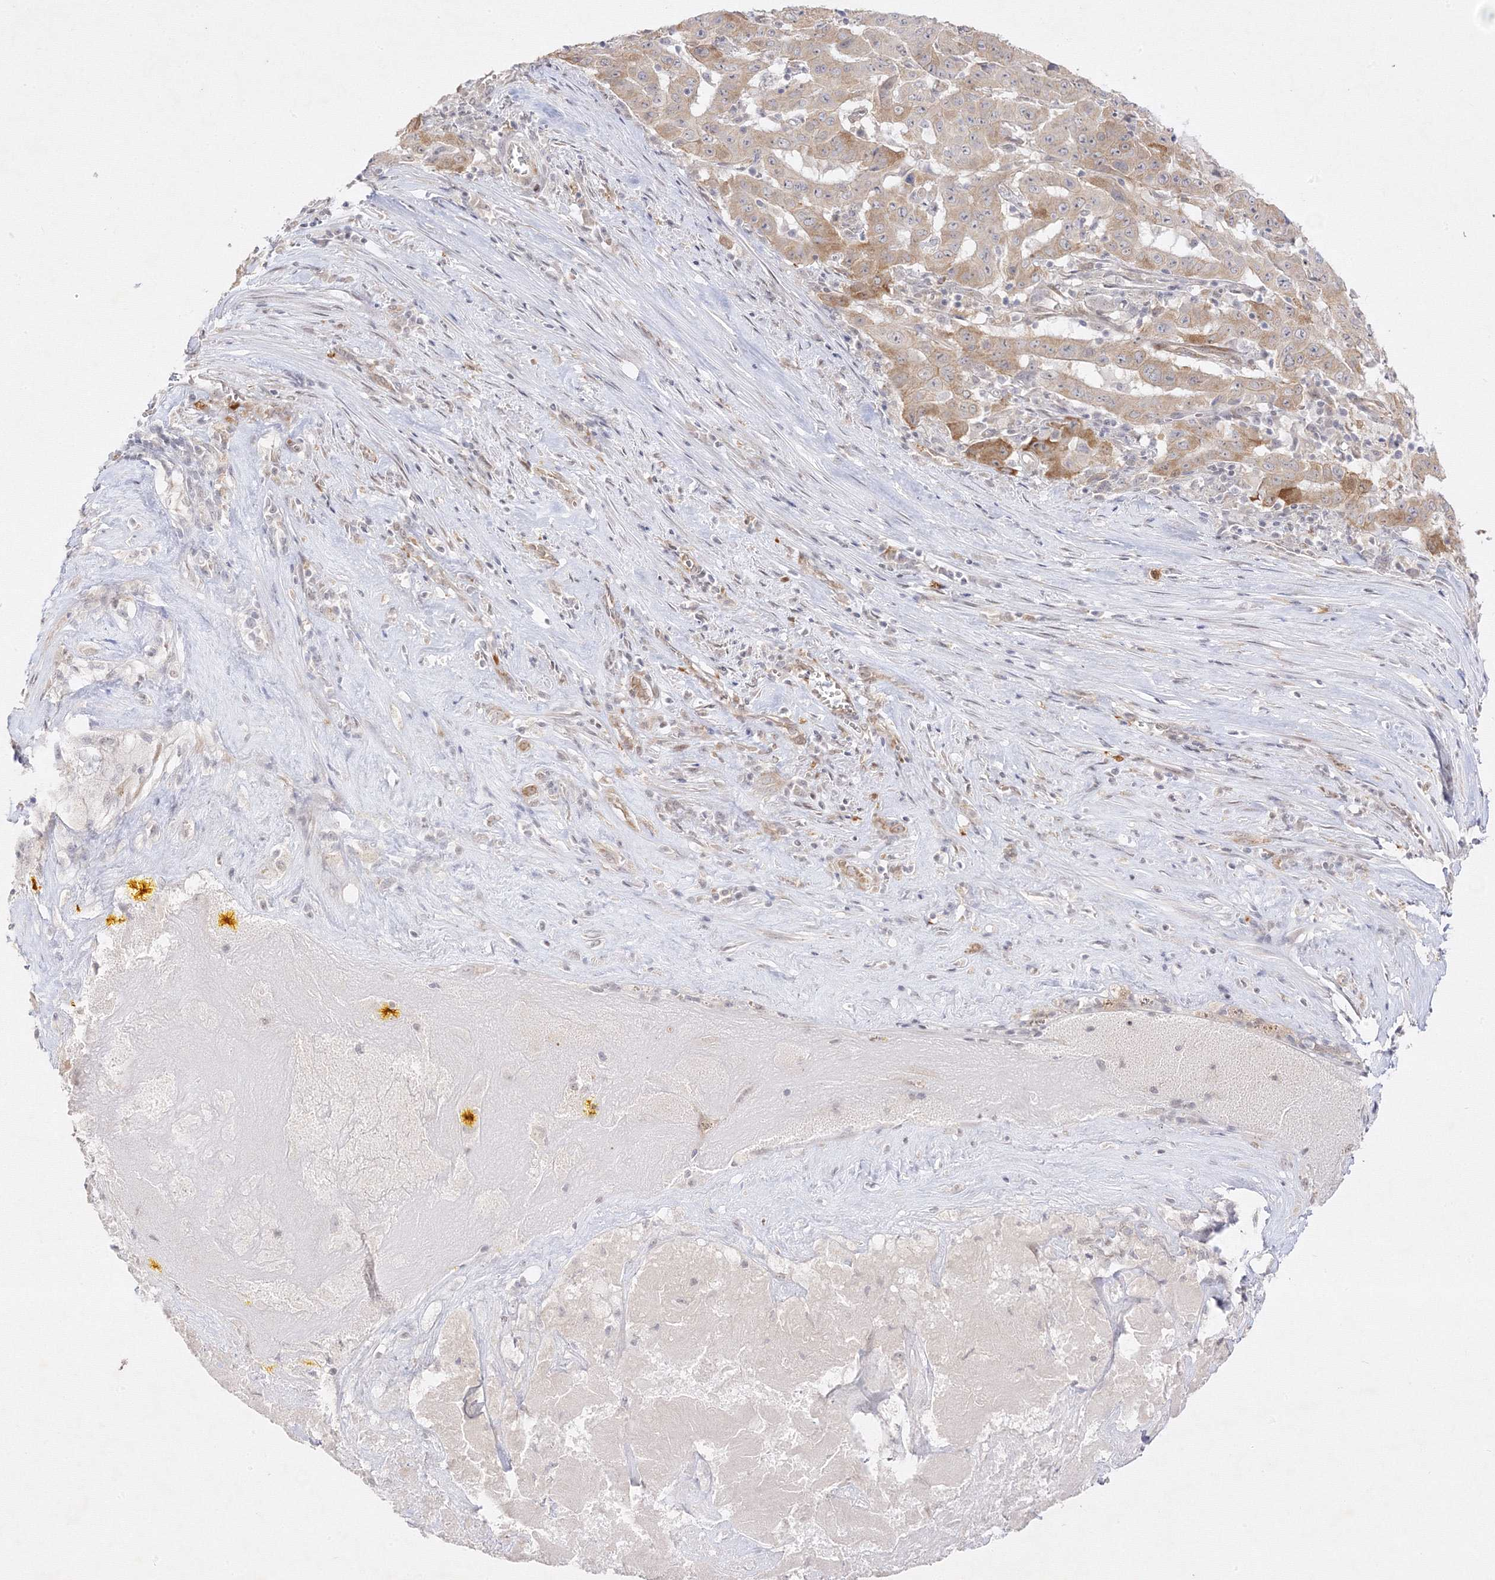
{"staining": {"intensity": "moderate", "quantity": ">75%", "location": "cytoplasmic/membranous"}, "tissue": "pancreatic cancer", "cell_type": "Tumor cells", "image_type": "cancer", "snomed": [{"axis": "morphology", "description": "Adenocarcinoma, NOS"}, {"axis": "topography", "description": "Pancreas"}], "caption": "About >75% of tumor cells in pancreatic cancer (adenocarcinoma) show moderate cytoplasmic/membranous protein expression as visualized by brown immunohistochemical staining.", "gene": "C2CD2", "patient": {"sex": "male", "age": 63}}